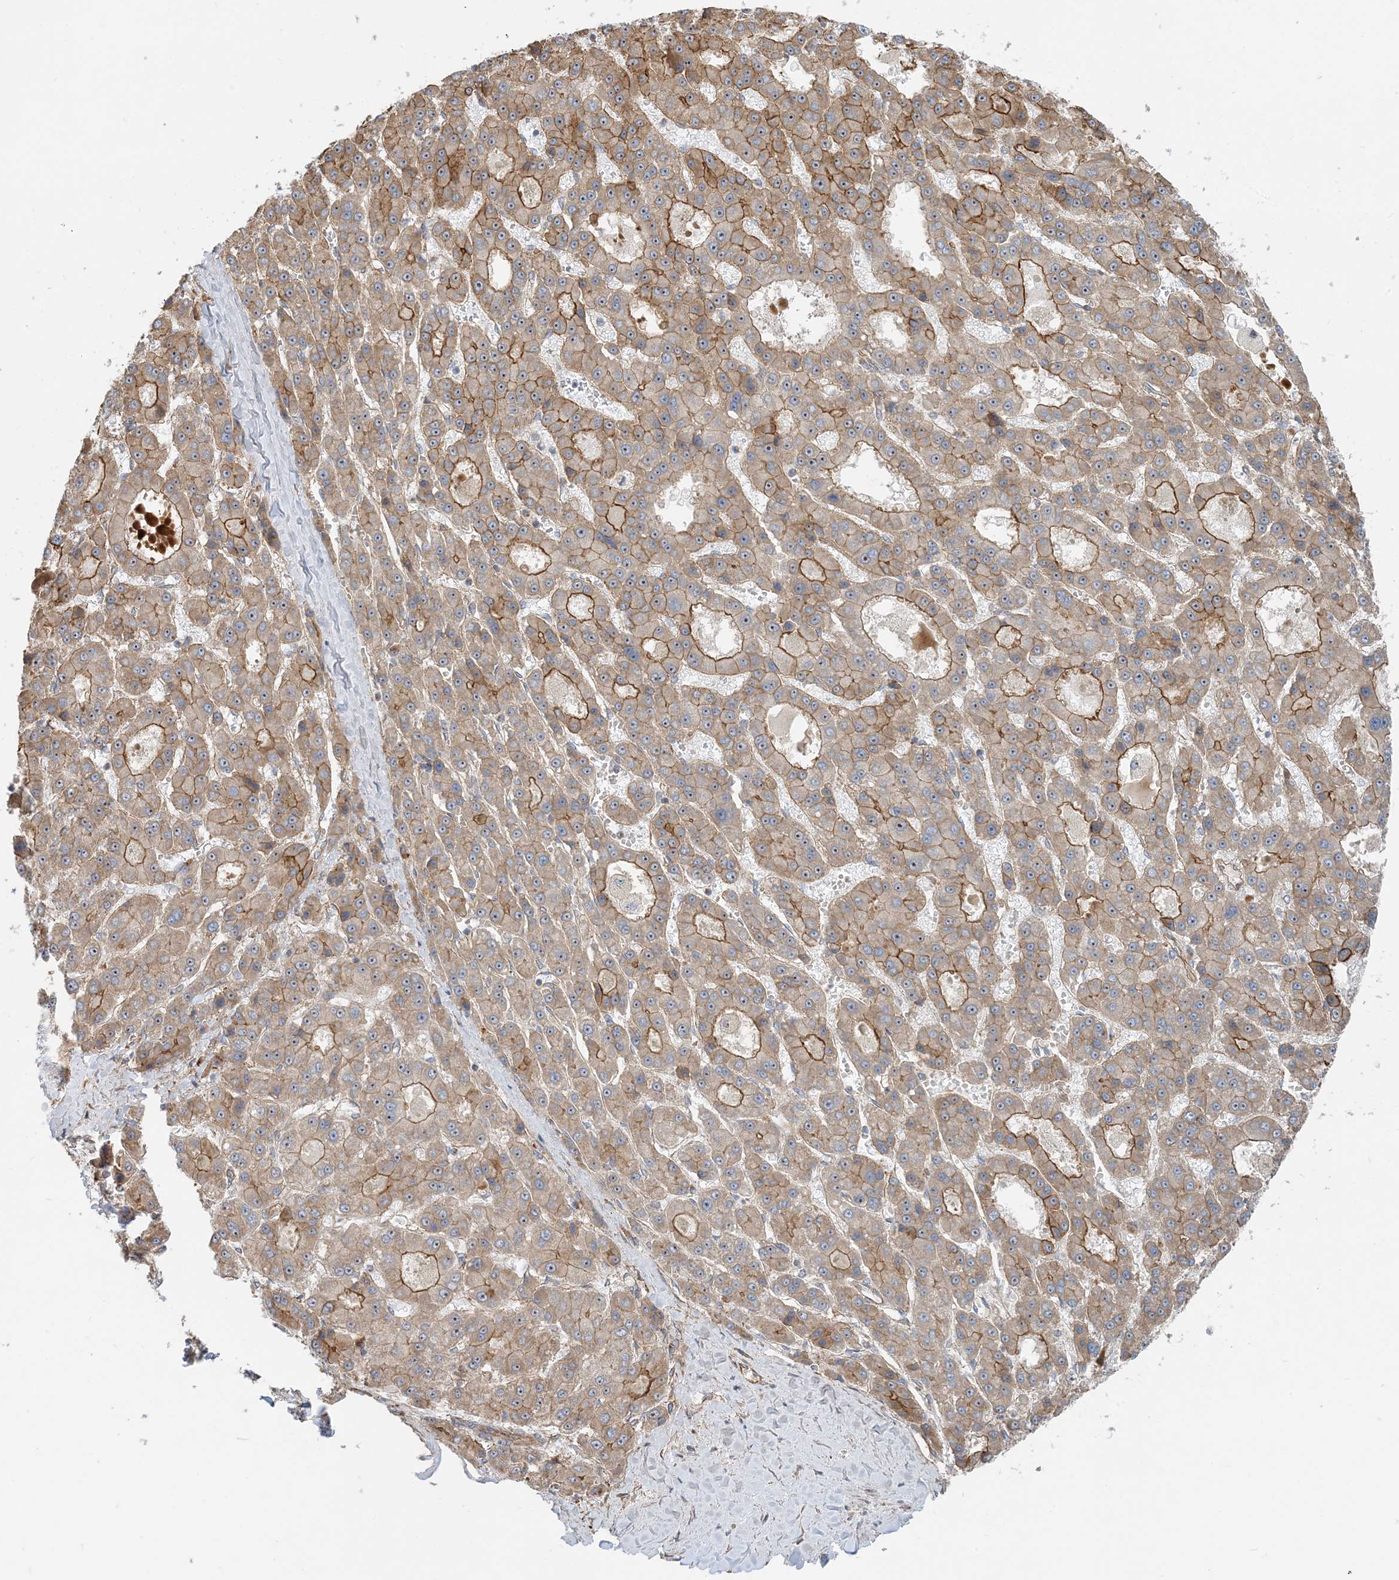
{"staining": {"intensity": "moderate", "quantity": "25%-75%", "location": "cytoplasmic/membranous"}, "tissue": "liver cancer", "cell_type": "Tumor cells", "image_type": "cancer", "snomed": [{"axis": "morphology", "description": "Carcinoma, Hepatocellular, NOS"}, {"axis": "topography", "description": "Liver"}], "caption": "Hepatocellular carcinoma (liver) was stained to show a protein in brown. There is medium levels of moderate cytoplasmic/membranous expression in about 25%-75% of tumor cells.", "gene": "MYL5", "patient": {"sex": "male", "age": 70}}